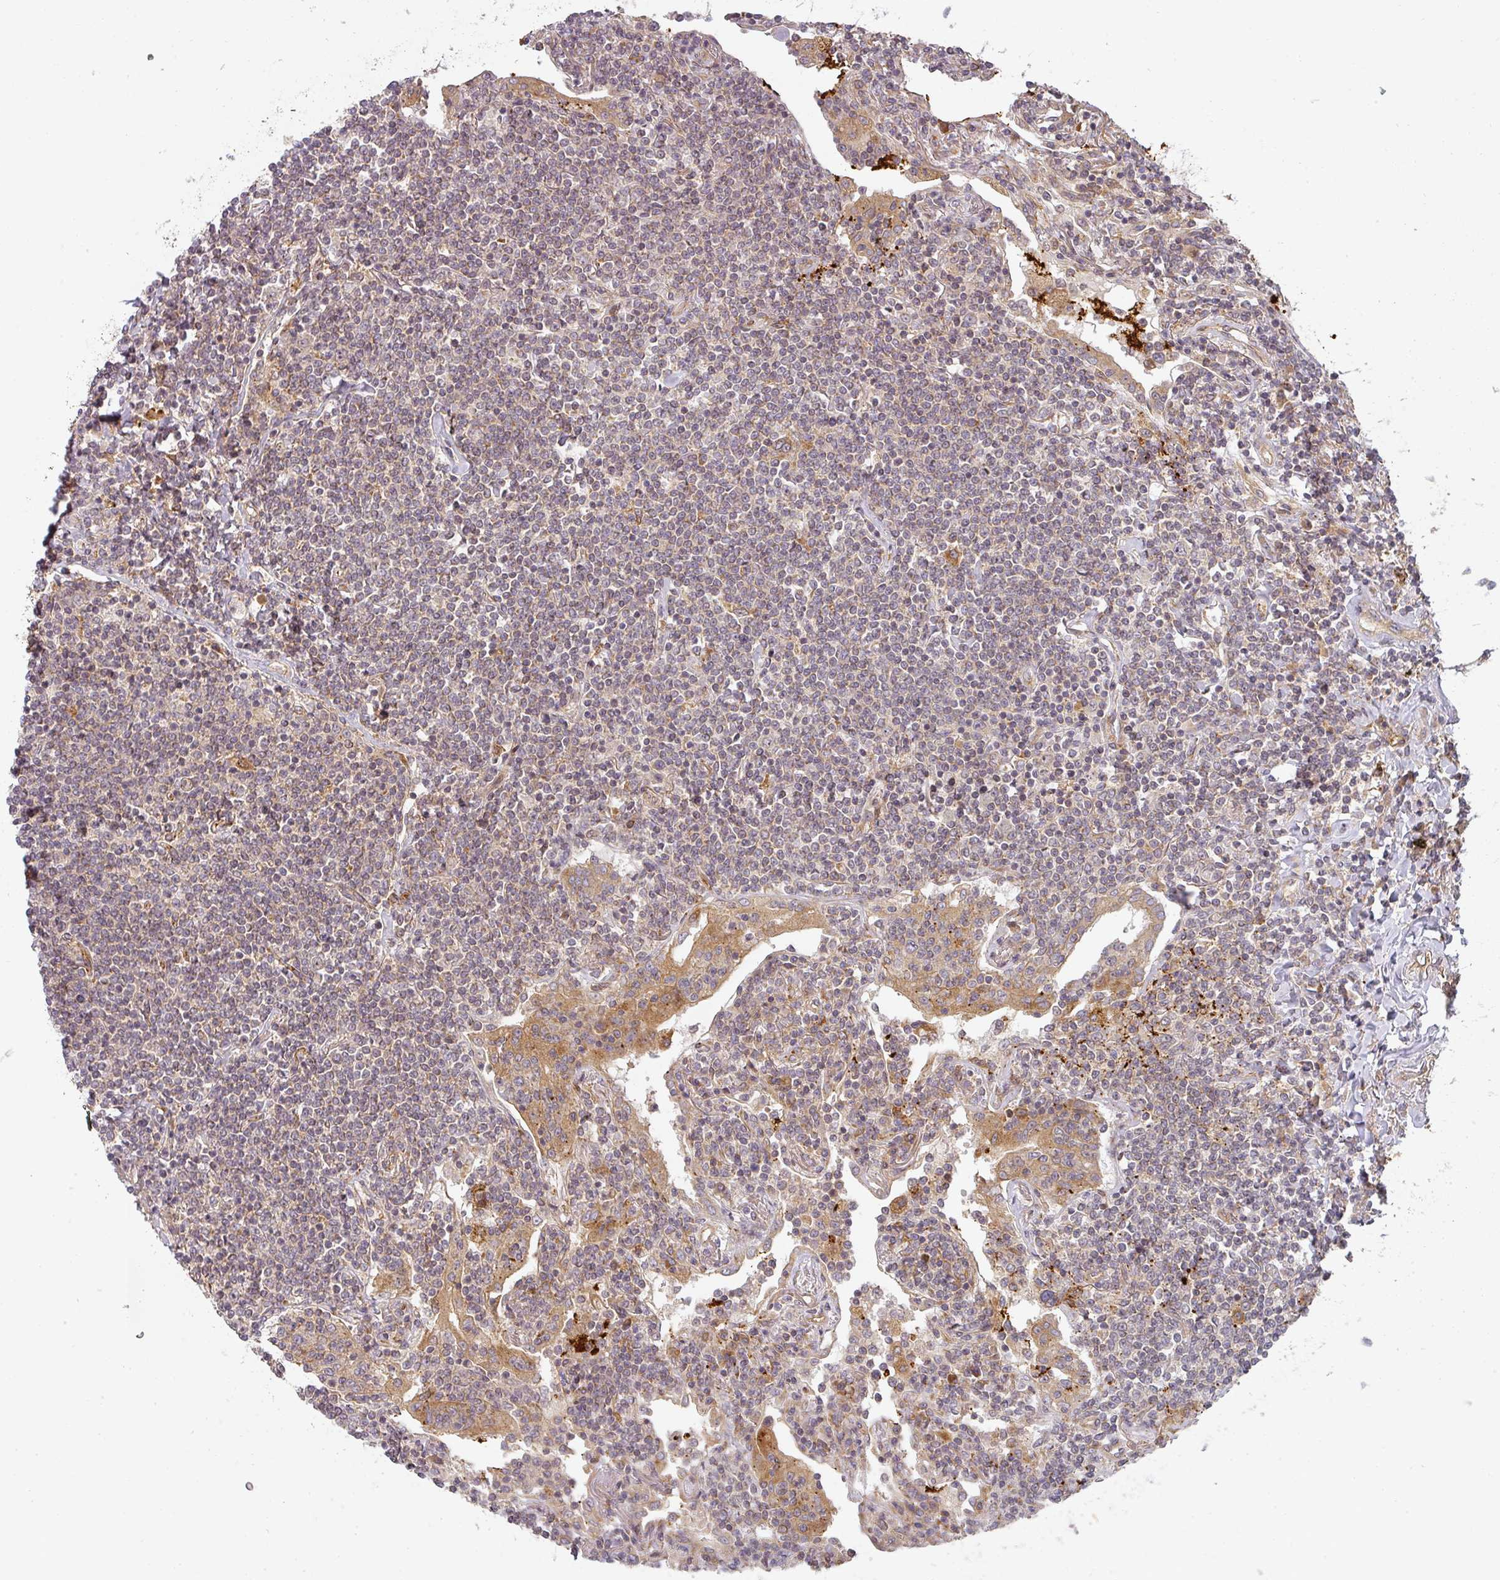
{"staining": {"intensity": "weak", "quantity": "25%-75%", "location": "cytoplasmic/membranous"}, "tissue": "lymphoma", "cell_type": "Tumor cells", "image_type": "cancer", "snomed": [{"axis": "morphology", "description": "Malignant lymphoma, non-Hodgkin's type, Low grade"}, {"axis": "topography", "description": "Lung"}], "caption": "Weak cytoplasmic/membranous staining for a protein is appreciated in about 25%-75% of tumor cells of lymphoma using immunohistochemistry (IHC).", "gene": "CNOT1", "patient": {"sex": "female", "age": 71}}